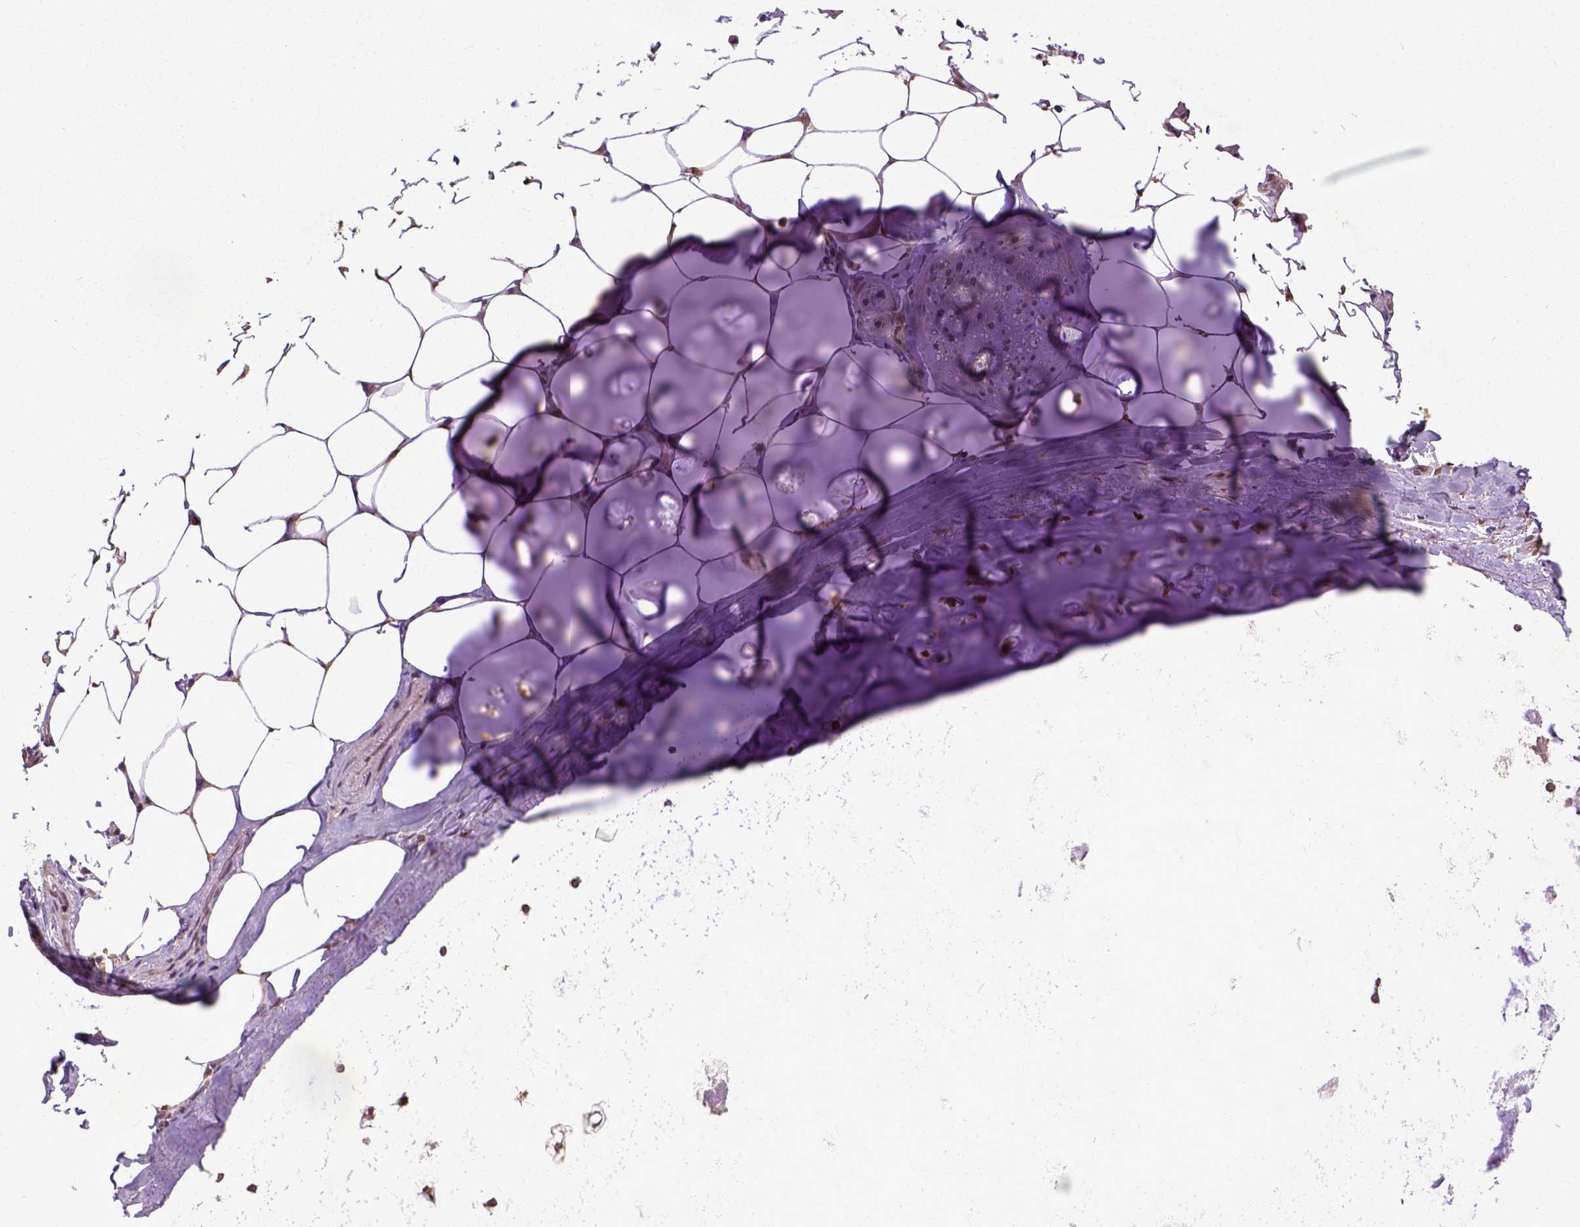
{"staining": {"intensity": "moderate", "quantity": ">75%", "location": "nuclear"}, "tissue": "adipose tissue", "cell_type": "Adipocytes", "image_type": "normal", "snomed": [{"axis": "morphology", "description": "Normal tissue, NOS"}, {"axis": "topography", "description": "Bronchus"}, {"axis": "topography", "description": "Lung"}], "caption": "There is medium levels of moderate nuclear expression in adipocytes of benign adipose tissue, as demonstrated by immunohistochemical staining (brown color).", "gene": "UBA3", "patient": {"sex": "female", "age": 57}}